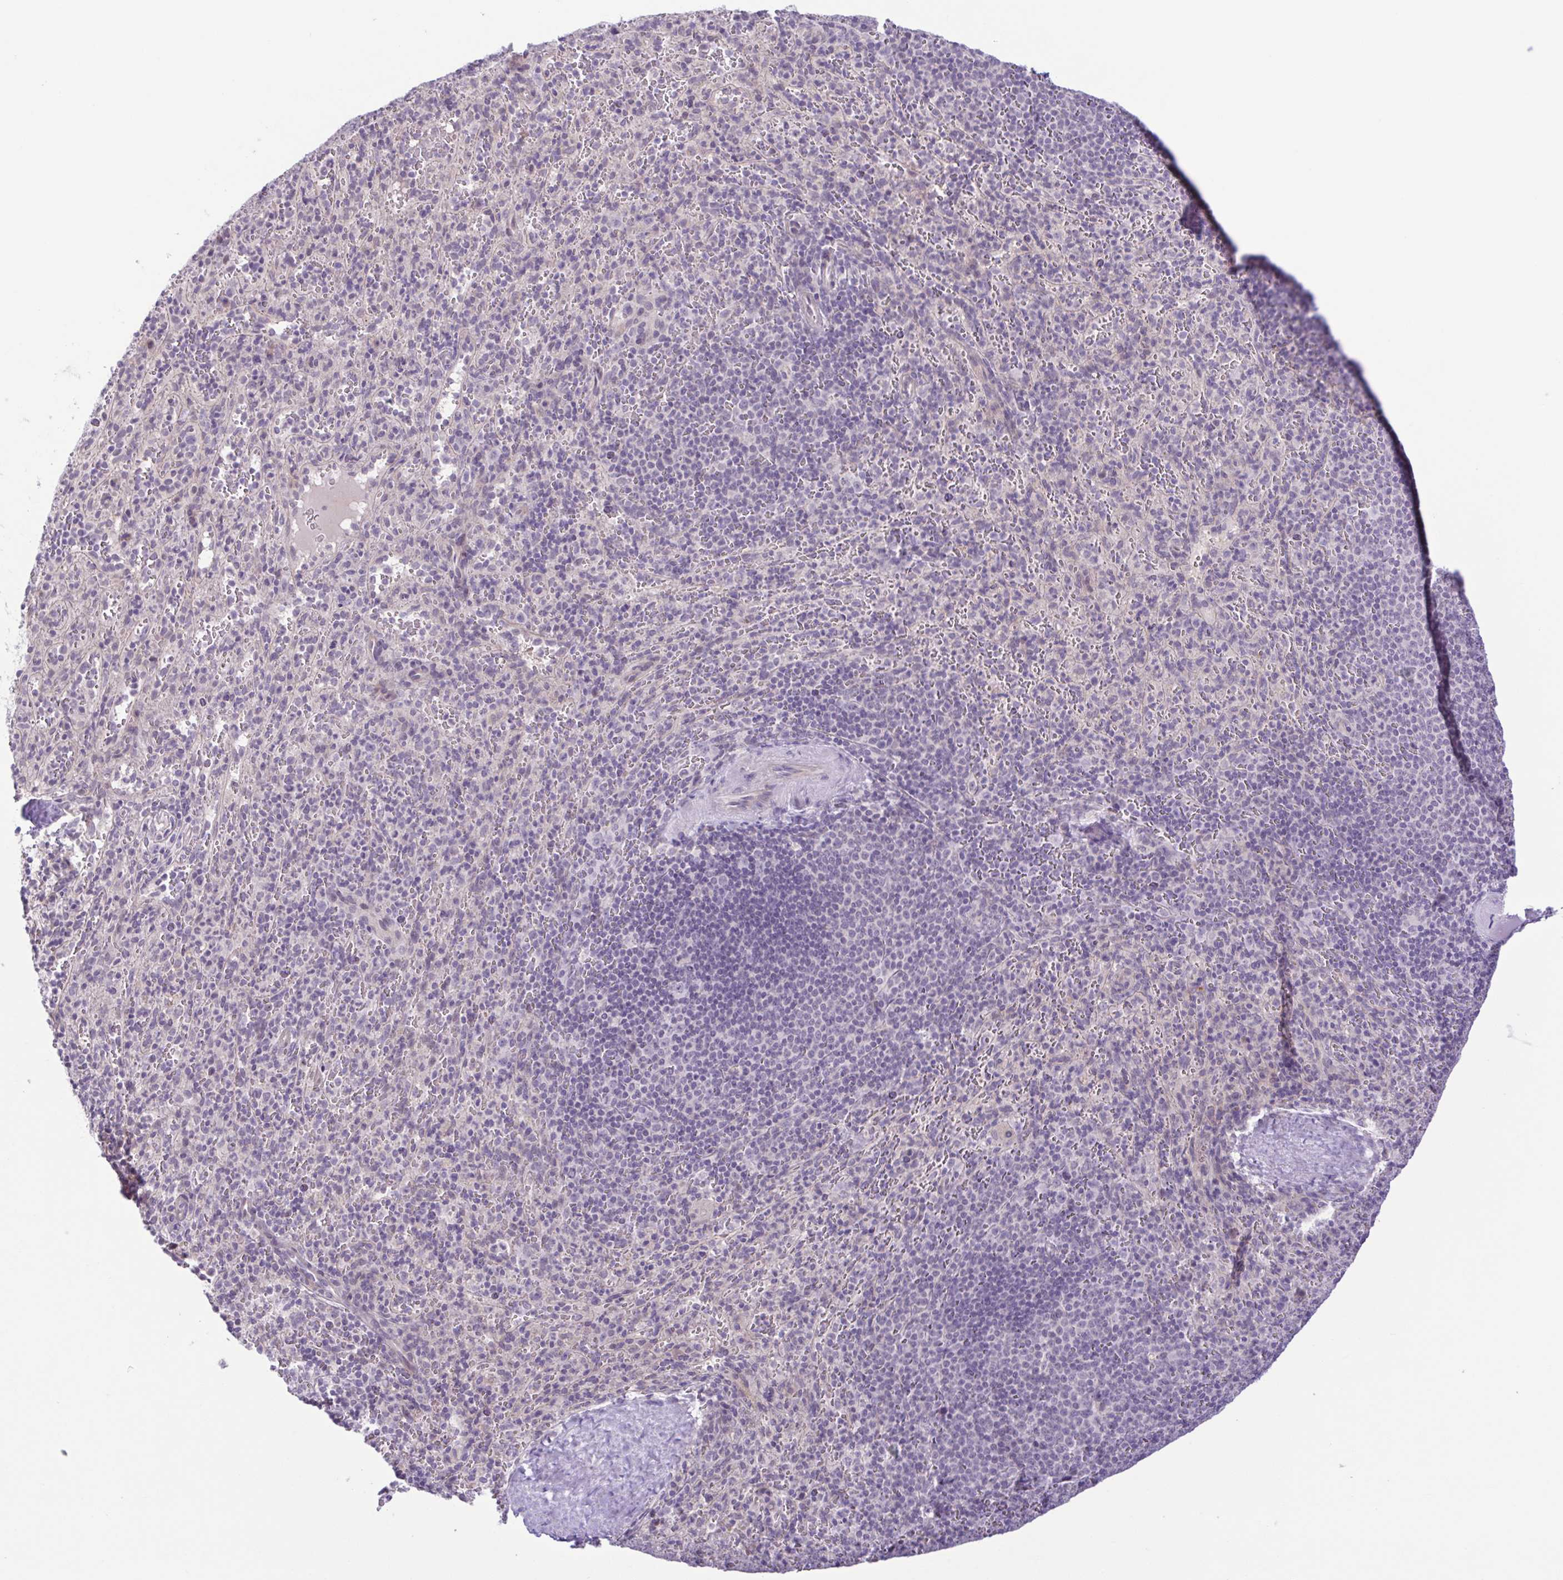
{"staining": {"intensity": "negative", "quantity": "none", "location": "none"}, "tissue": "spleen", "cell_type": "Cells in red pulp", "image_type": "normal", "snomed": [{"axis": "morphology", "description": "Normal tissue, NOS"}, {"axis": "topography", "description": "Spleen"}], "caption": "A high-resolution image shows immunohistochemistry staining of normal spleen, which reveals no significant positivity in cells in red pulp. (IHC, brightfield microscopy, high magnification).", "gene": "IL1RN", "patient": {"sex": "male", "age": 57}}